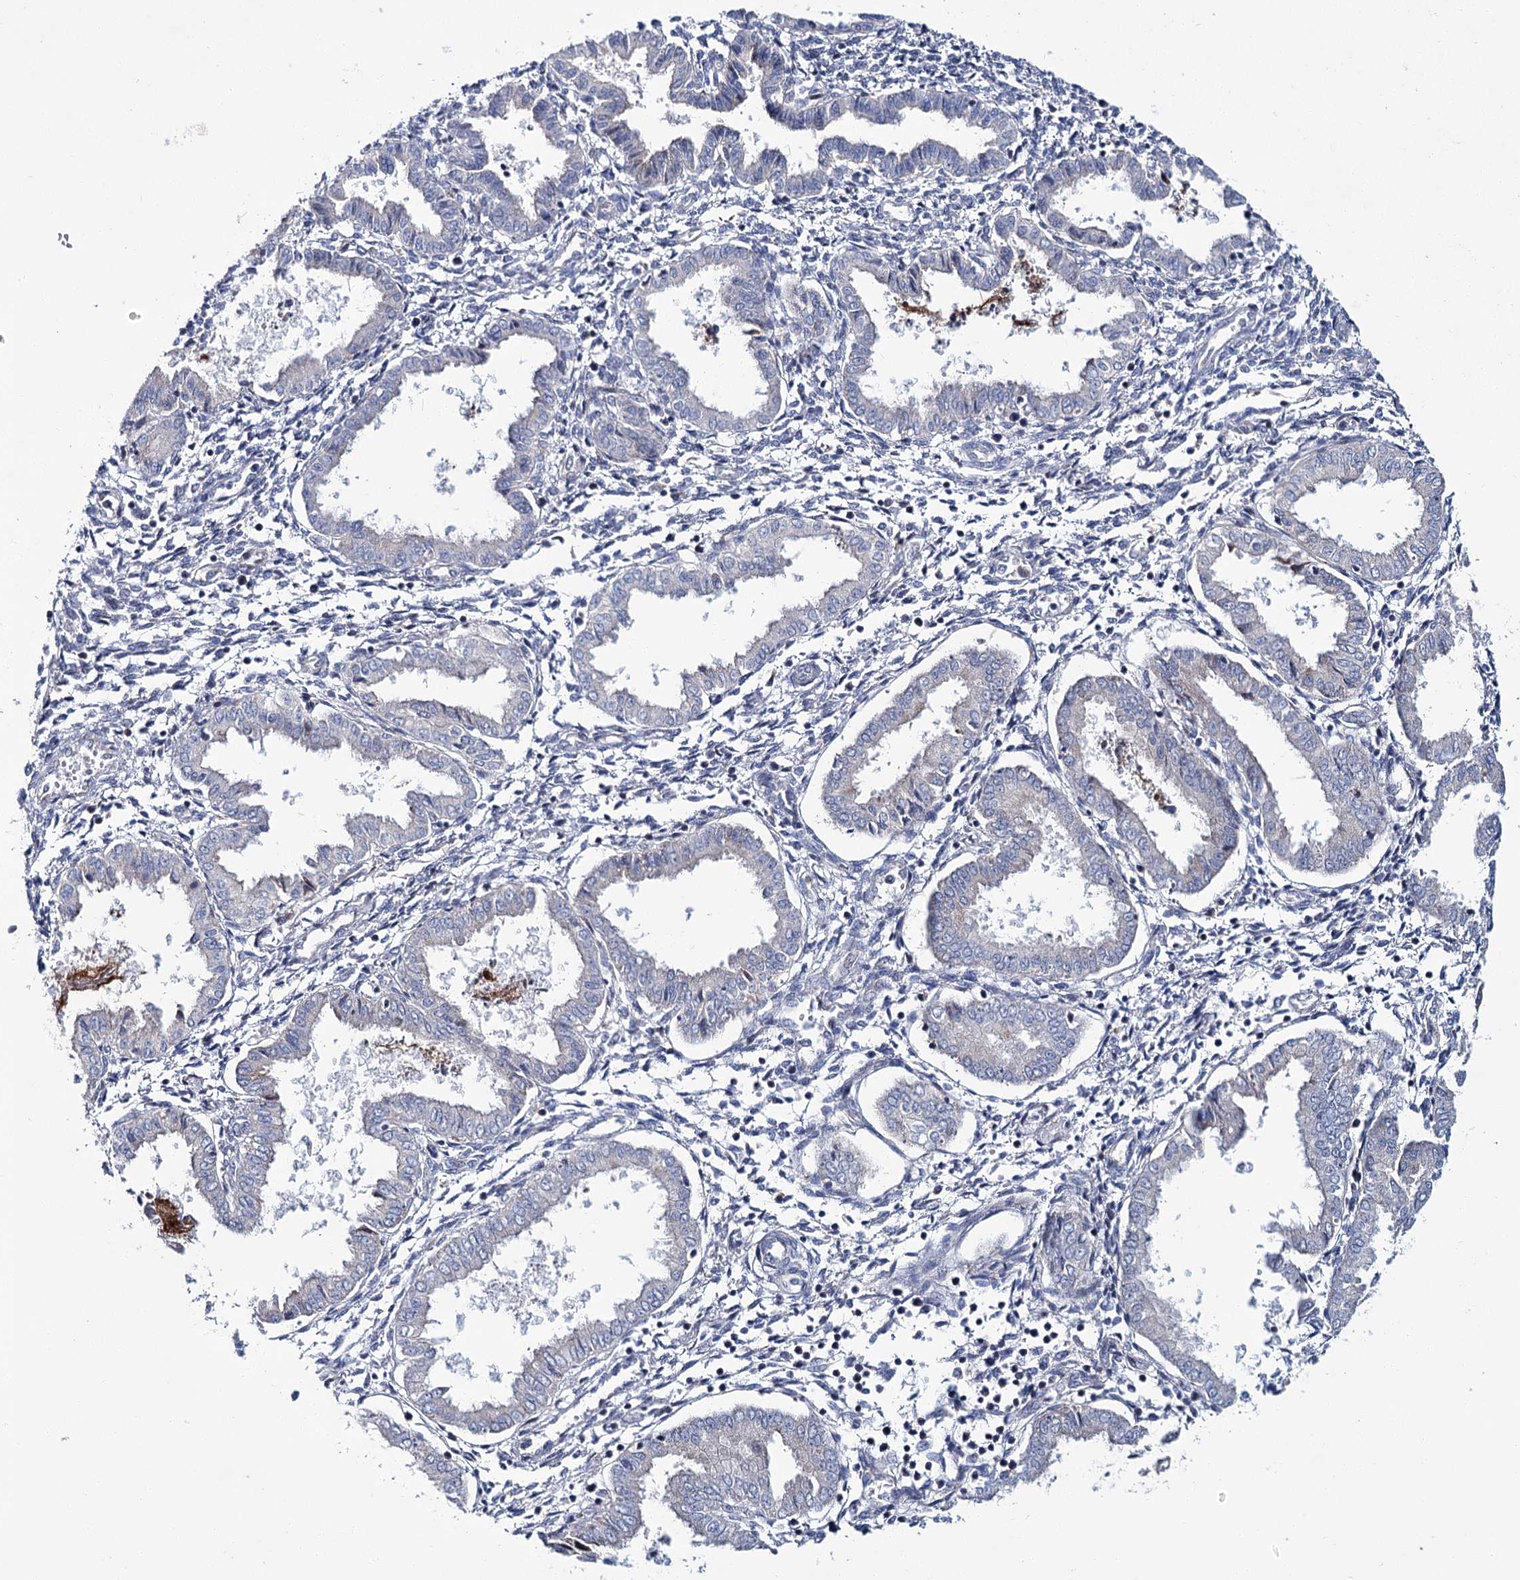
{"staining": {"intensity": "negative", "quantity": "none", "location": "none"}, "tissue": "endometrium", "cell_type": "Cells in endometrial stroma", "image_type": "normal", "snomed": [{"axis": "morphology", "description": "Normal tissue, NOS"}, {"axis": "topography", "description": "Endometrium"}], "caption": "DAB (3,3'-diaminobenzidine) immunohistochemical staining of normal human endometrium displays no significant staining in cells in endometrial stroma. Nuclei are stained in blue.", "gene": "CPLANE1", "patient": {"sex": "female", "age": 33}}